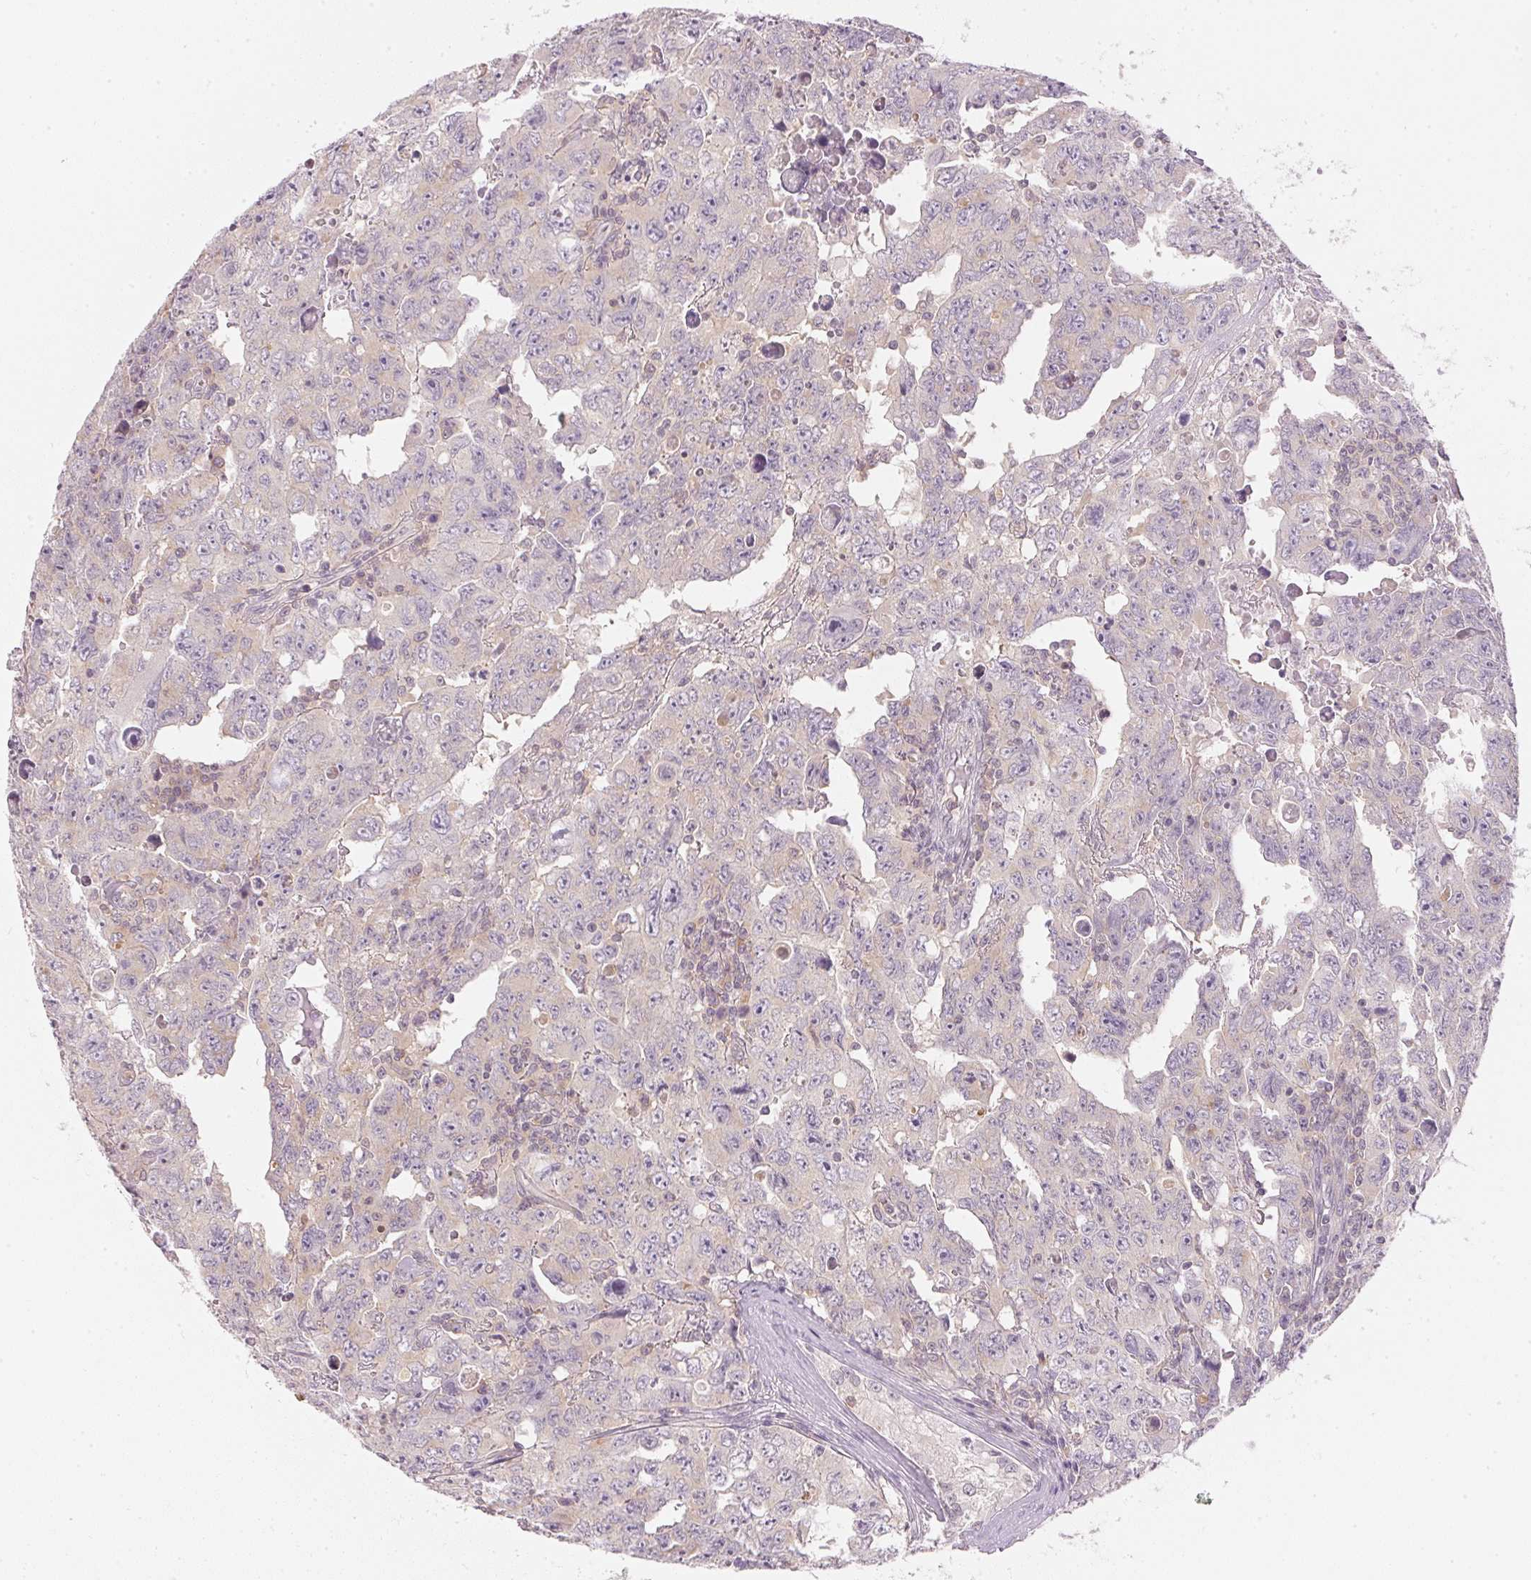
{"staining": {"intensity": "negative", "quantity": "none", "location": "none"}, "tissue": "testis cancer", "cell_type": "Tumor cells", "image_type": "cancer", "snomed": [{"axis": "morphology", "description": "Carcinoma, Embryonal, NOS"}, {"axis": "topography", "description": "Testis"}], "caption": "DAB immunohistochemical staining of human embryonal carcinoma (testis) reveals no significant positivity in tumor cells.", "gene": "KPRP", "patient": {"sex": "male", "age": 24}}